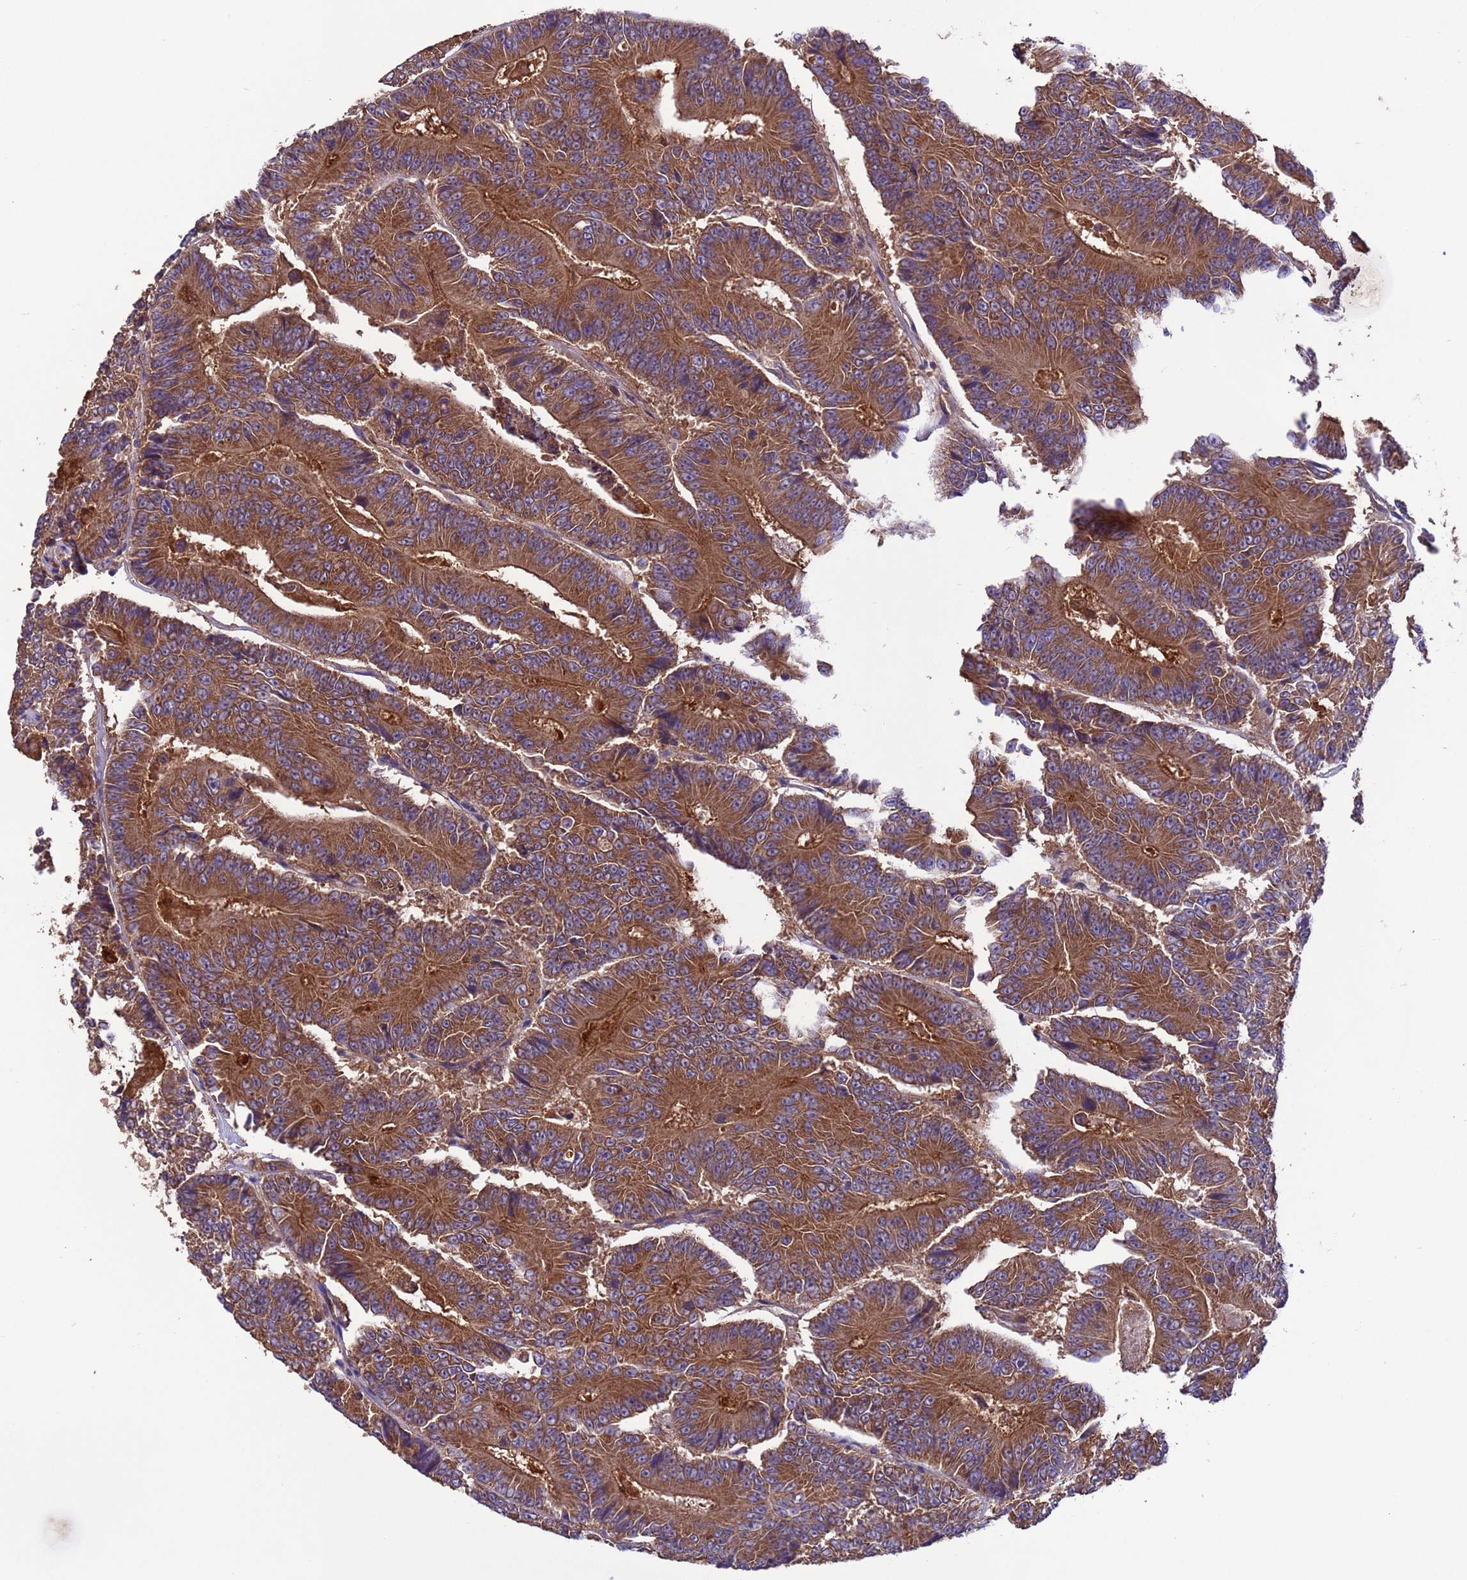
{"staining": {"intensity": "moderate", "quantity": ">75%", "location": "cytoplasmic/membranous"}, "tissue": "colorectal cancer", "cell_type": "Tumor cells", "image_type": "cancer", "snomed": [{"axis": "morphology", "description": "Adenocarcinoma, NOS"}, {"axis": "topography", "description": "Colon"}], "caption": "Immunohistochemistry (IHC) (DAB (3,3'-diaminobenzidine)) staining of colorectal adenocarcinoma reveals moderate cytoplasmic/membranous protein positivity in about >75% of tumor cells.", "gene": "ARHGAP12", "patient": {"sex": "male", "age": 83}}